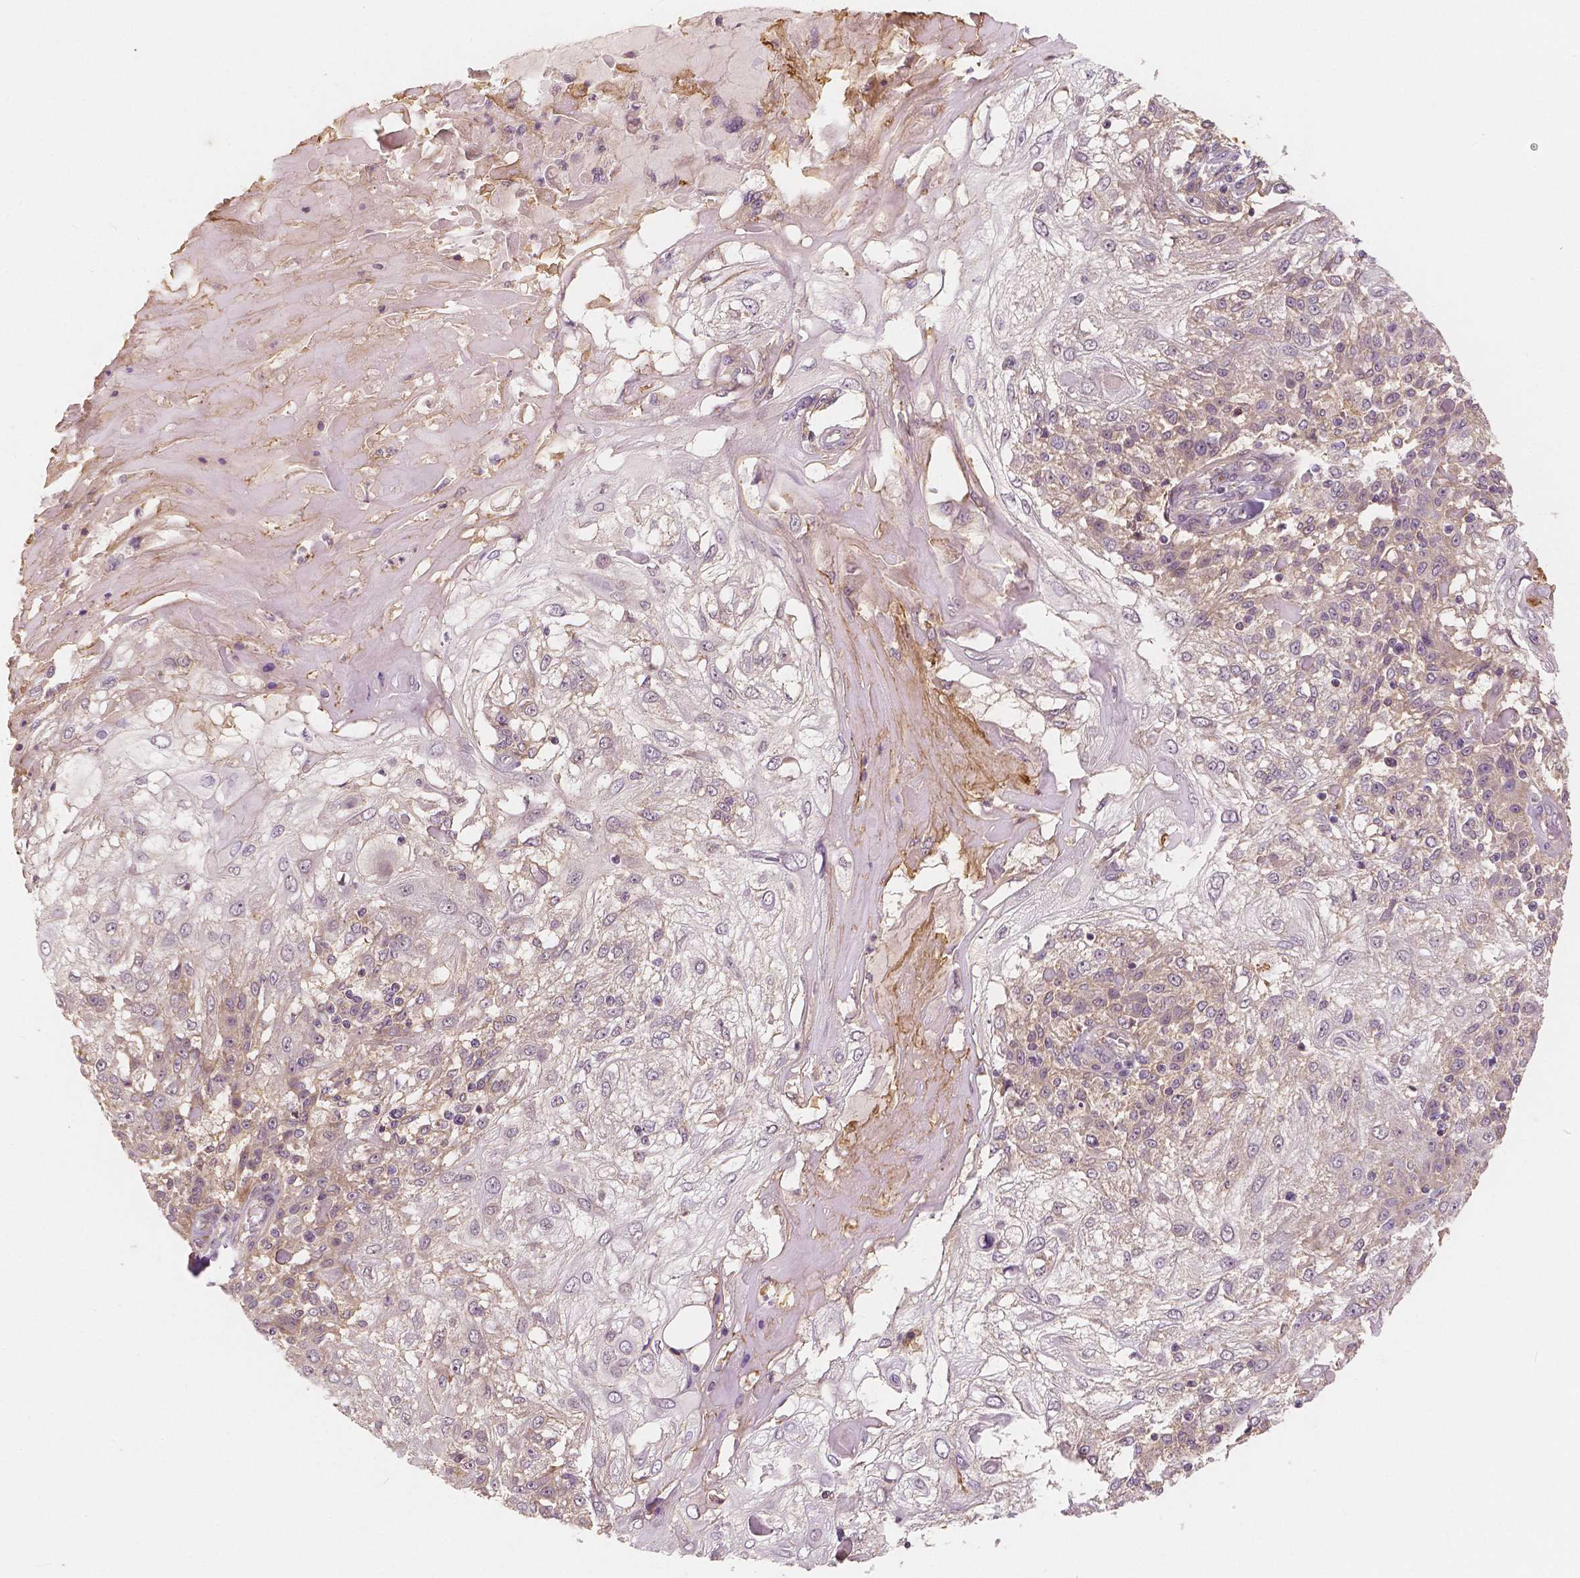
{"staining": {"intensity": "weak", "quantity": "<25%", "location": "cytoplasmic/membranous"}, "tissue": "skin cancer", "cell_type": "Tumor cells", "image_type": "cancer", "snomed": [{"axis": "morphology", "description": "Normal tissue, NOS"}, {"axis": "morphology", "description": "Squamous cell carcinoma, NOS"}, {"axis": "topography", "description": "Skin"}], "caption": "Skin cancer was stained to show a protein in brown. There is no significant expression in tumor cells. (Stains: DAB IHC with hematoxylin counter stain, Microscopy: brightfield microscopy at high magnification).", "gene": "SNX12", "patient": {"sex": "female", "age": 83}}